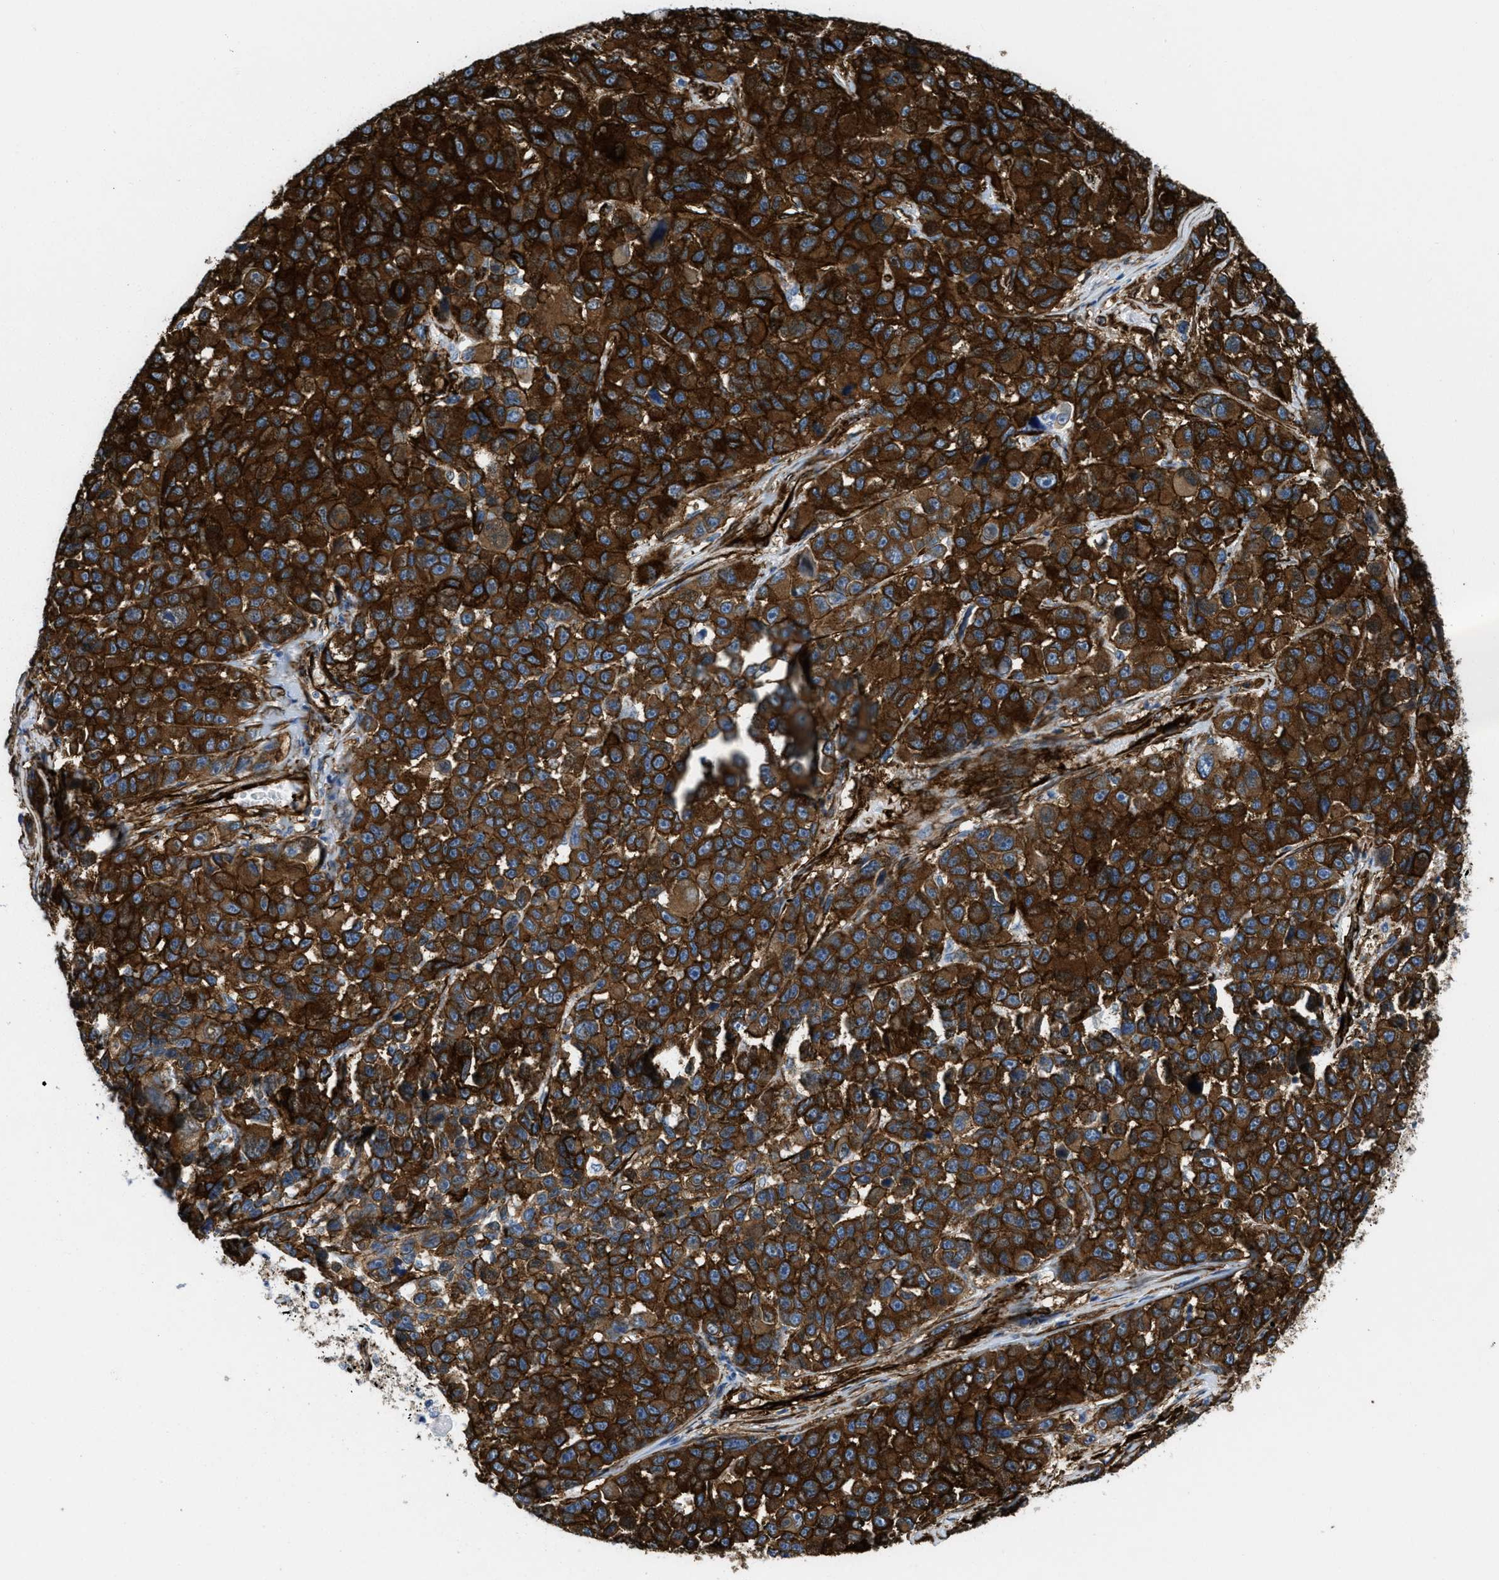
{"staining": {"intensity": "strong", "quantity": ">75%", "location": "cytoplasmic/membranous"}, "tissue": "melanoma", "cell_type": "Tumor cells", "image_type": "cancer", "snomed": [{"axis": "morphology", "description": "Malignant melanoma, NOS"}, {"axis": "topography", "description": "Skin"}], "caption": "Malignant melanoma tissue shows strong cytoplasmic/membranous expression in approximately >75% of tumor cells", "gene": "CALD1", "patient": {"sex": "male", "age": 53}}